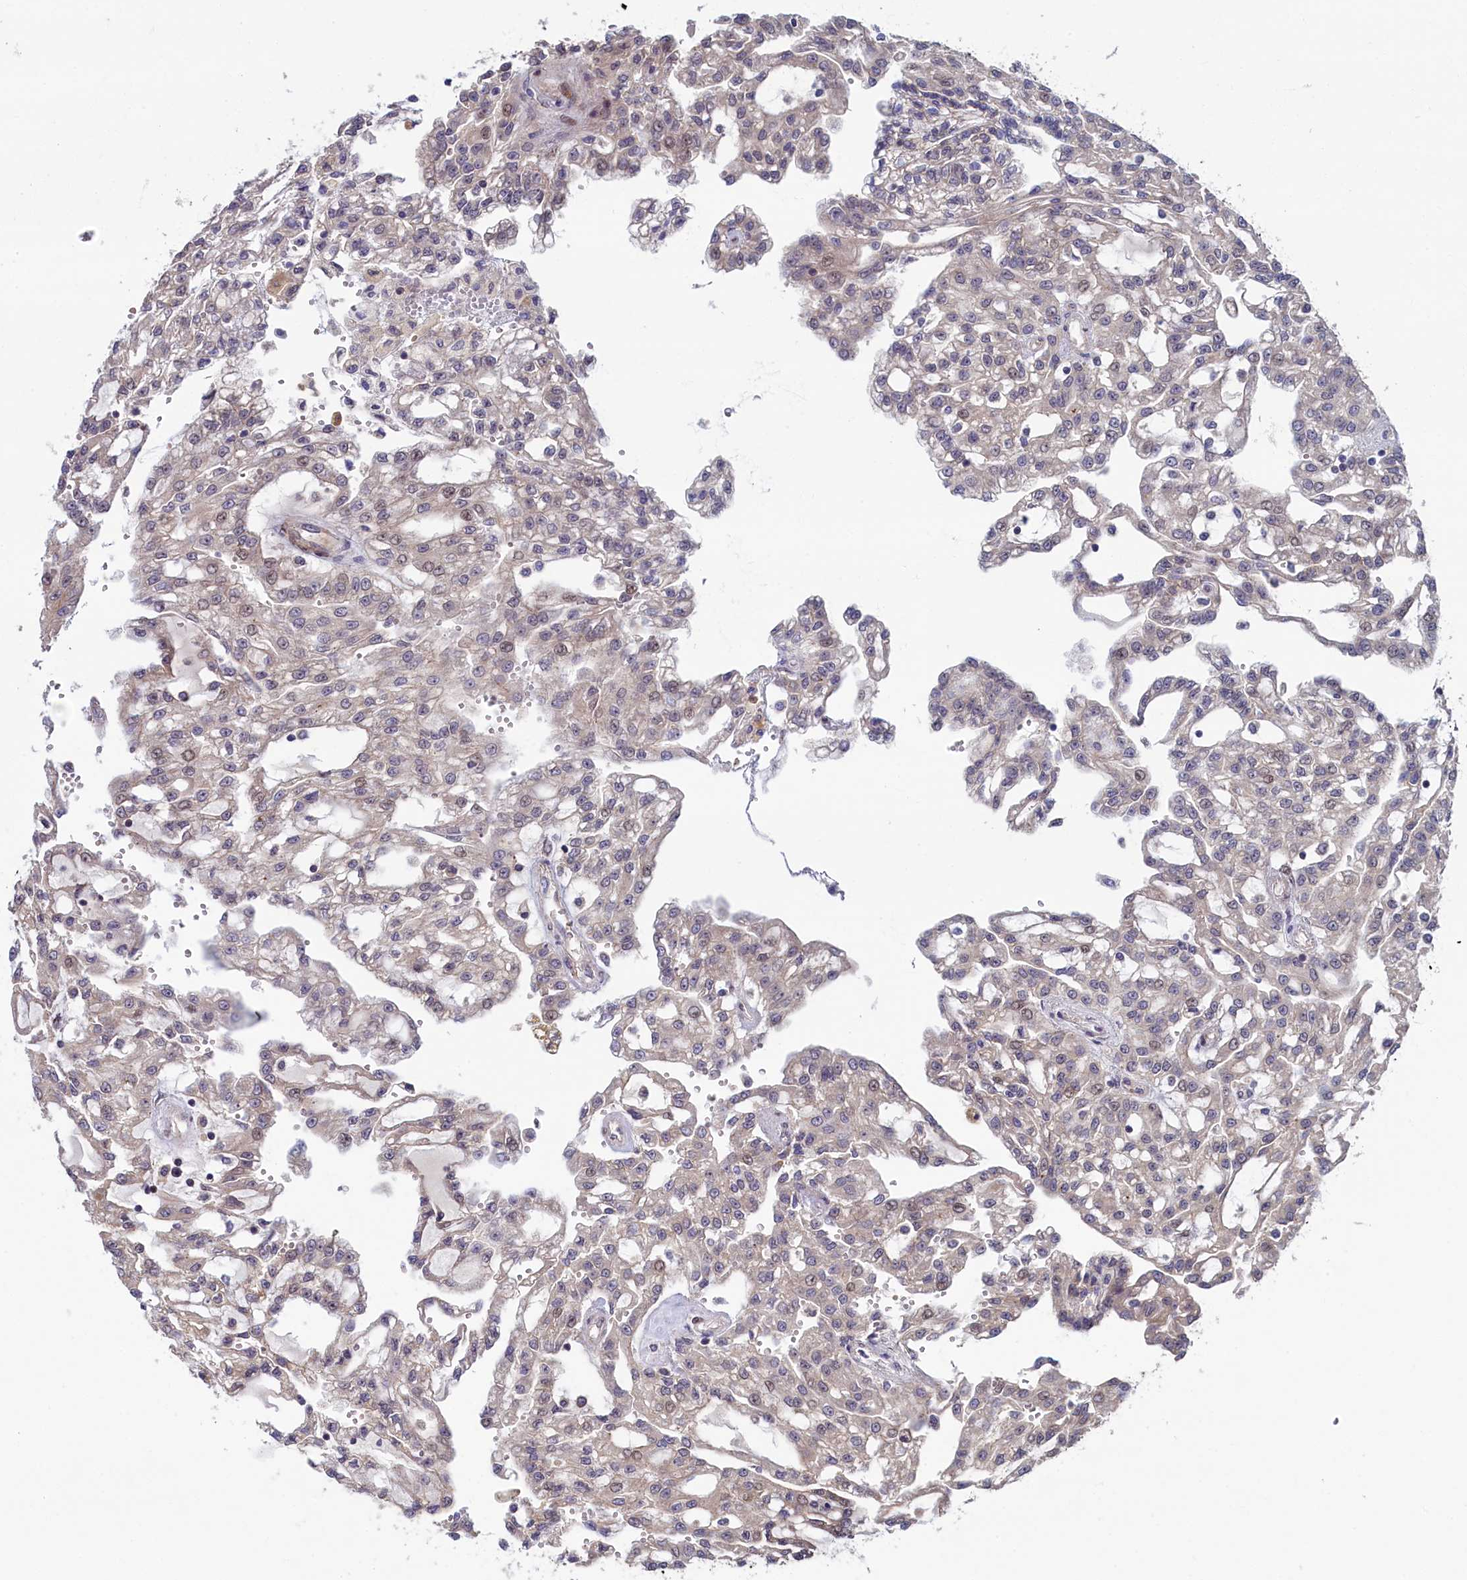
{"staining": {"intensity": "weak", "quantity": "<25%", "location": "nuclear"}, "tissue": "renal cancer", "cell_type": "Tumor cells", "image_type": "cancer", "snomed": [{"axis": "morphology", "description": "Adenocarcinoma, NOS"}, {"axis": "topography", "description": "Kidney"}], "caption": "Immunohistochemistry (IHC) micrograph of human renal adenocarcinoma stained for a protein (brown), which exhibits no positivity in tumor cells.", "gene": "PIK3C3", "patient": {"sex": "male", "age": 63}}